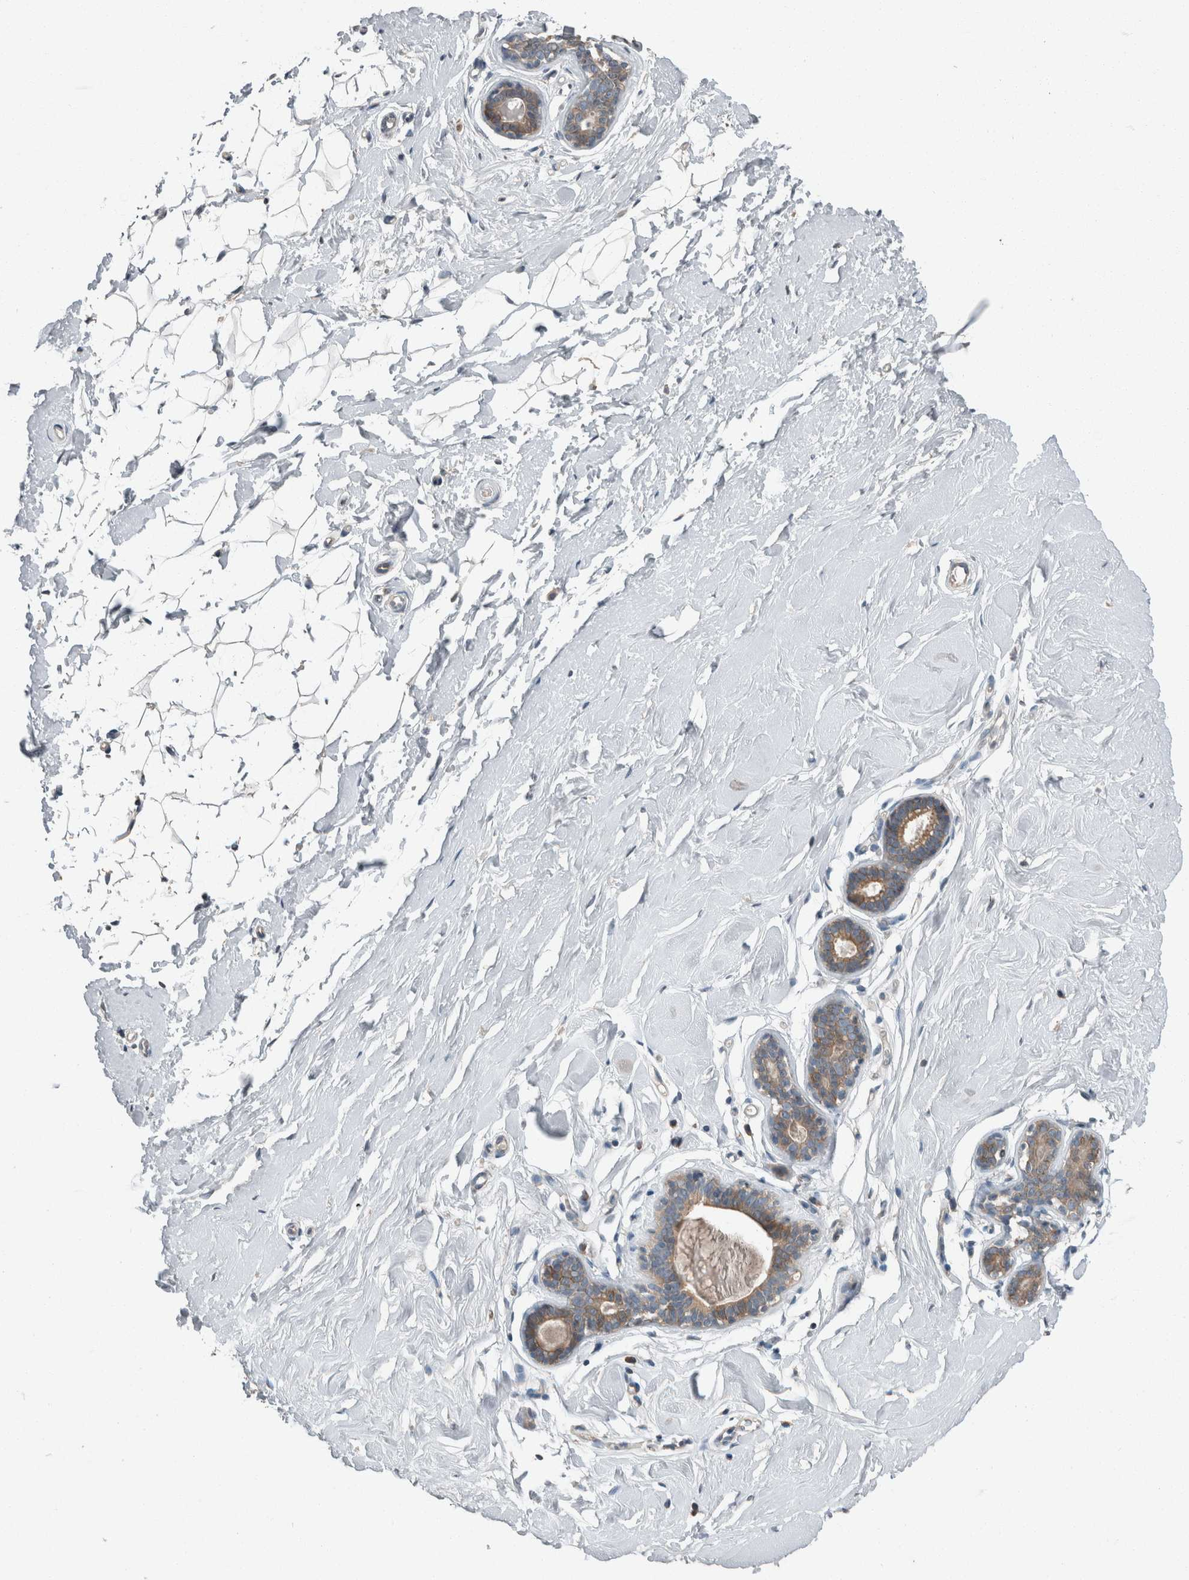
{"staining": {"intensity": "negative", "quantity": "none", "location": "none"}, "tissue": "breast", "cell_type": "Adipocytes", "image_type": "normal", "snomed": [{"axis": "morphology", "description": "Normal tissue, NOS"}, {"axis": "topography", "description": "Breast"}], "caption": "A high-resolution photomicrograph shows immunohistochemistry (IHC) staining of benign breast, which displays no significant positivity in adipocytes.", "gene": "KNTC1", "patient": {"sex": "female", "age": 23}}